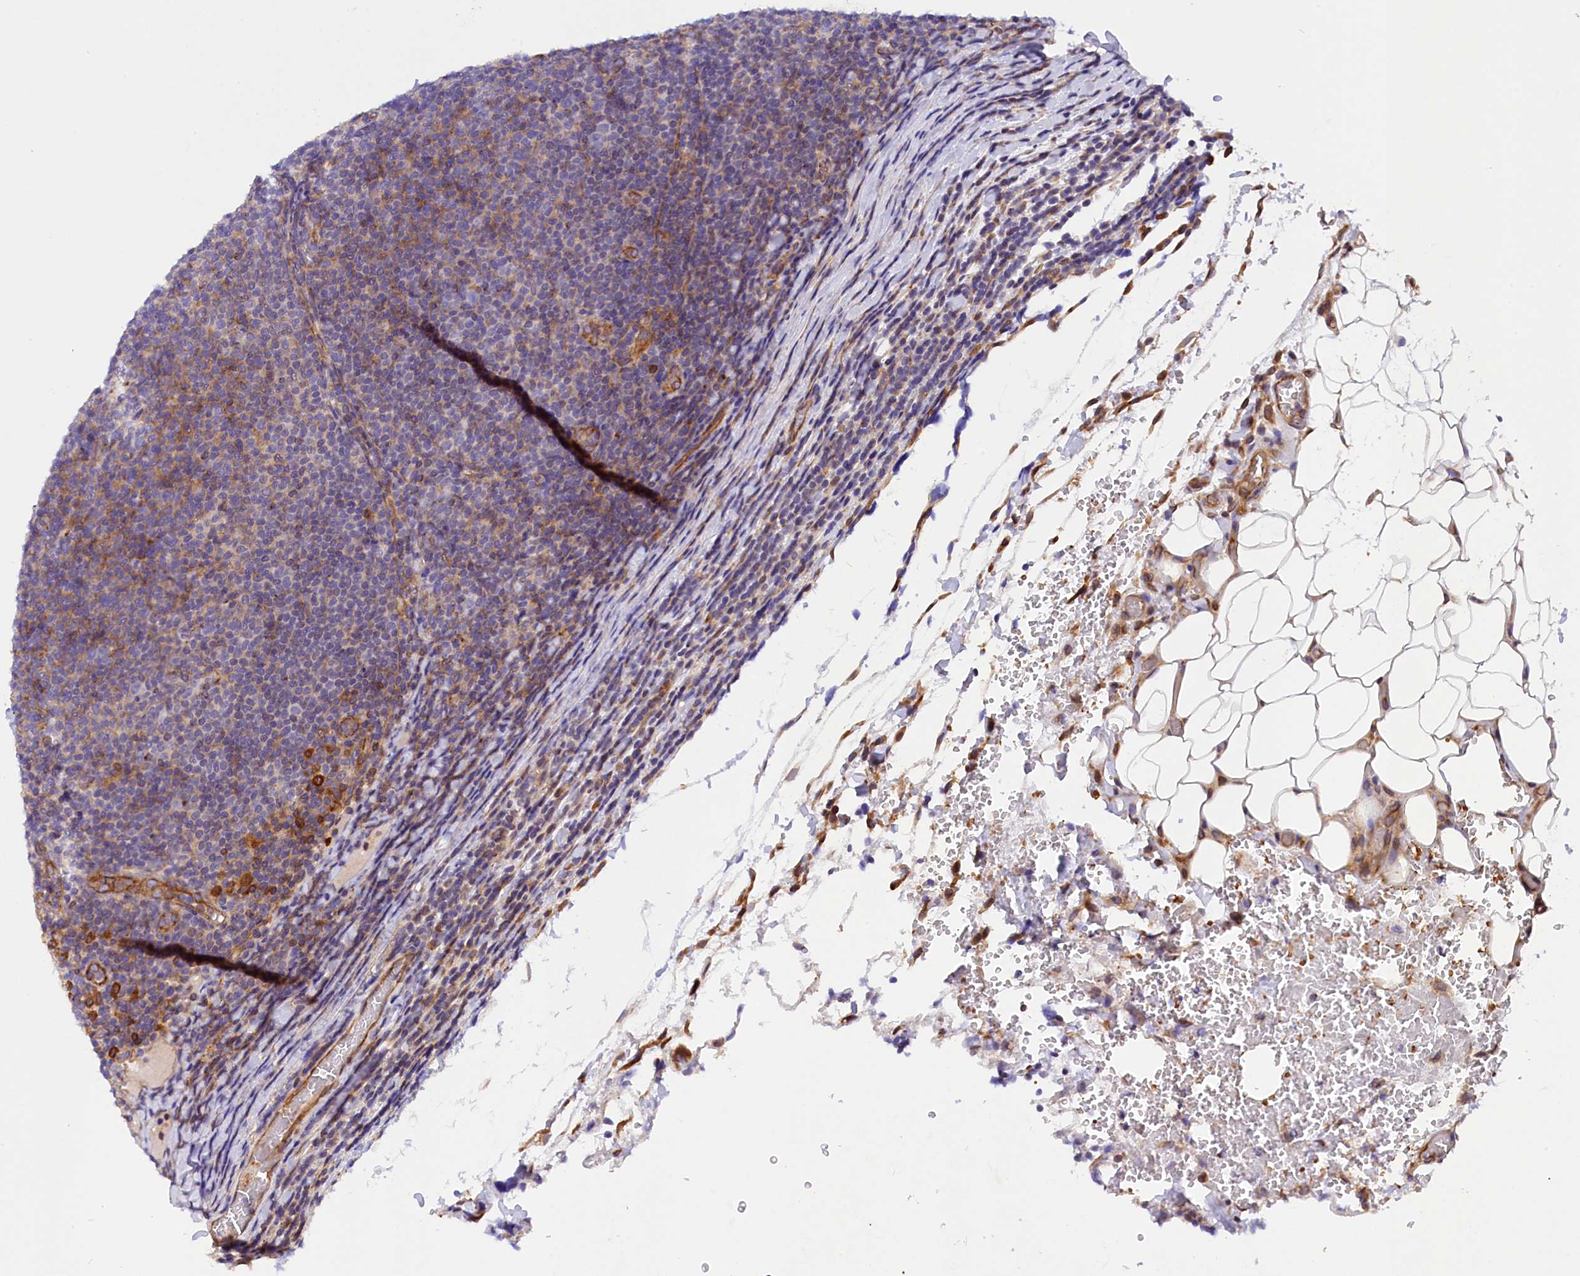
{"staining": {"intensity": "negative", "quantity": "none", "location": "none"}, "tissue": "lymphoma", "cell_type": "Tumor cells", "image_type": "cancer", "snomed": [{"axis": "morphology", "description": "Malignant lymphoma, non-Hodgkin's type, Low grade"}, {"axis": "topography", "description": "Lymph node"}], "caption": "There is no significant expression in tumor cells of lymphoma. (DAB (3,3'-diaminobenzidine) immunohistochemistry (IHC), high magnification).", "gene": "MED20", "patient": {"sex": "male", "age": 66}}